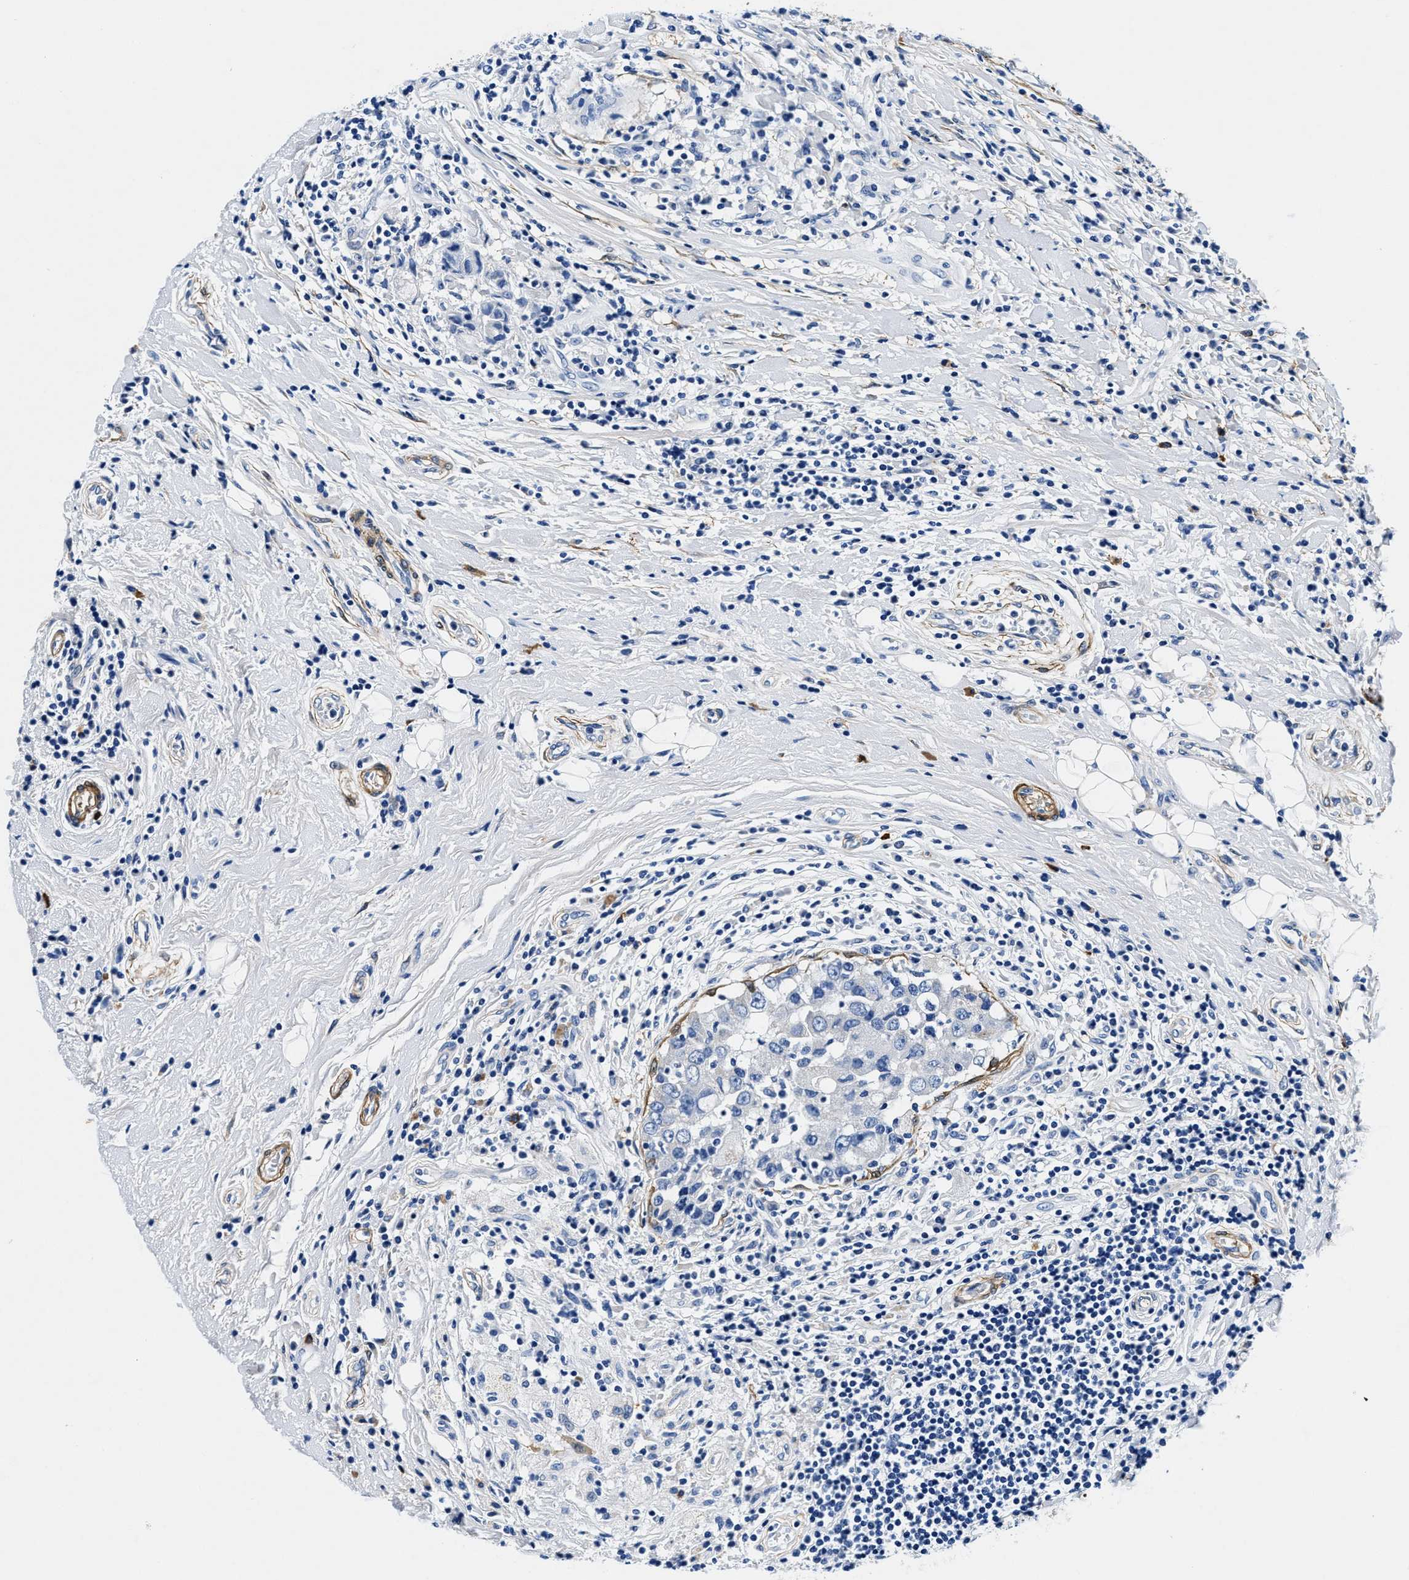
{"staining": {"intensity": "negative", "quantity": "none", "location": "none"}, "tissue": "breast cancer", "cell_type": "Tumor cells", "image_type": "cancer", "snomed": [{"axis": "morphology", "description": "Duct carcinoma"}, {"axis": "topography", "description": "Breast"}], "caption": "The photomicrograph displays no staining of tumor cells in breast cancer (intraductal carcinoma).", "gene": "TEX261", "patient": {"sex": "female", "age": 27}}